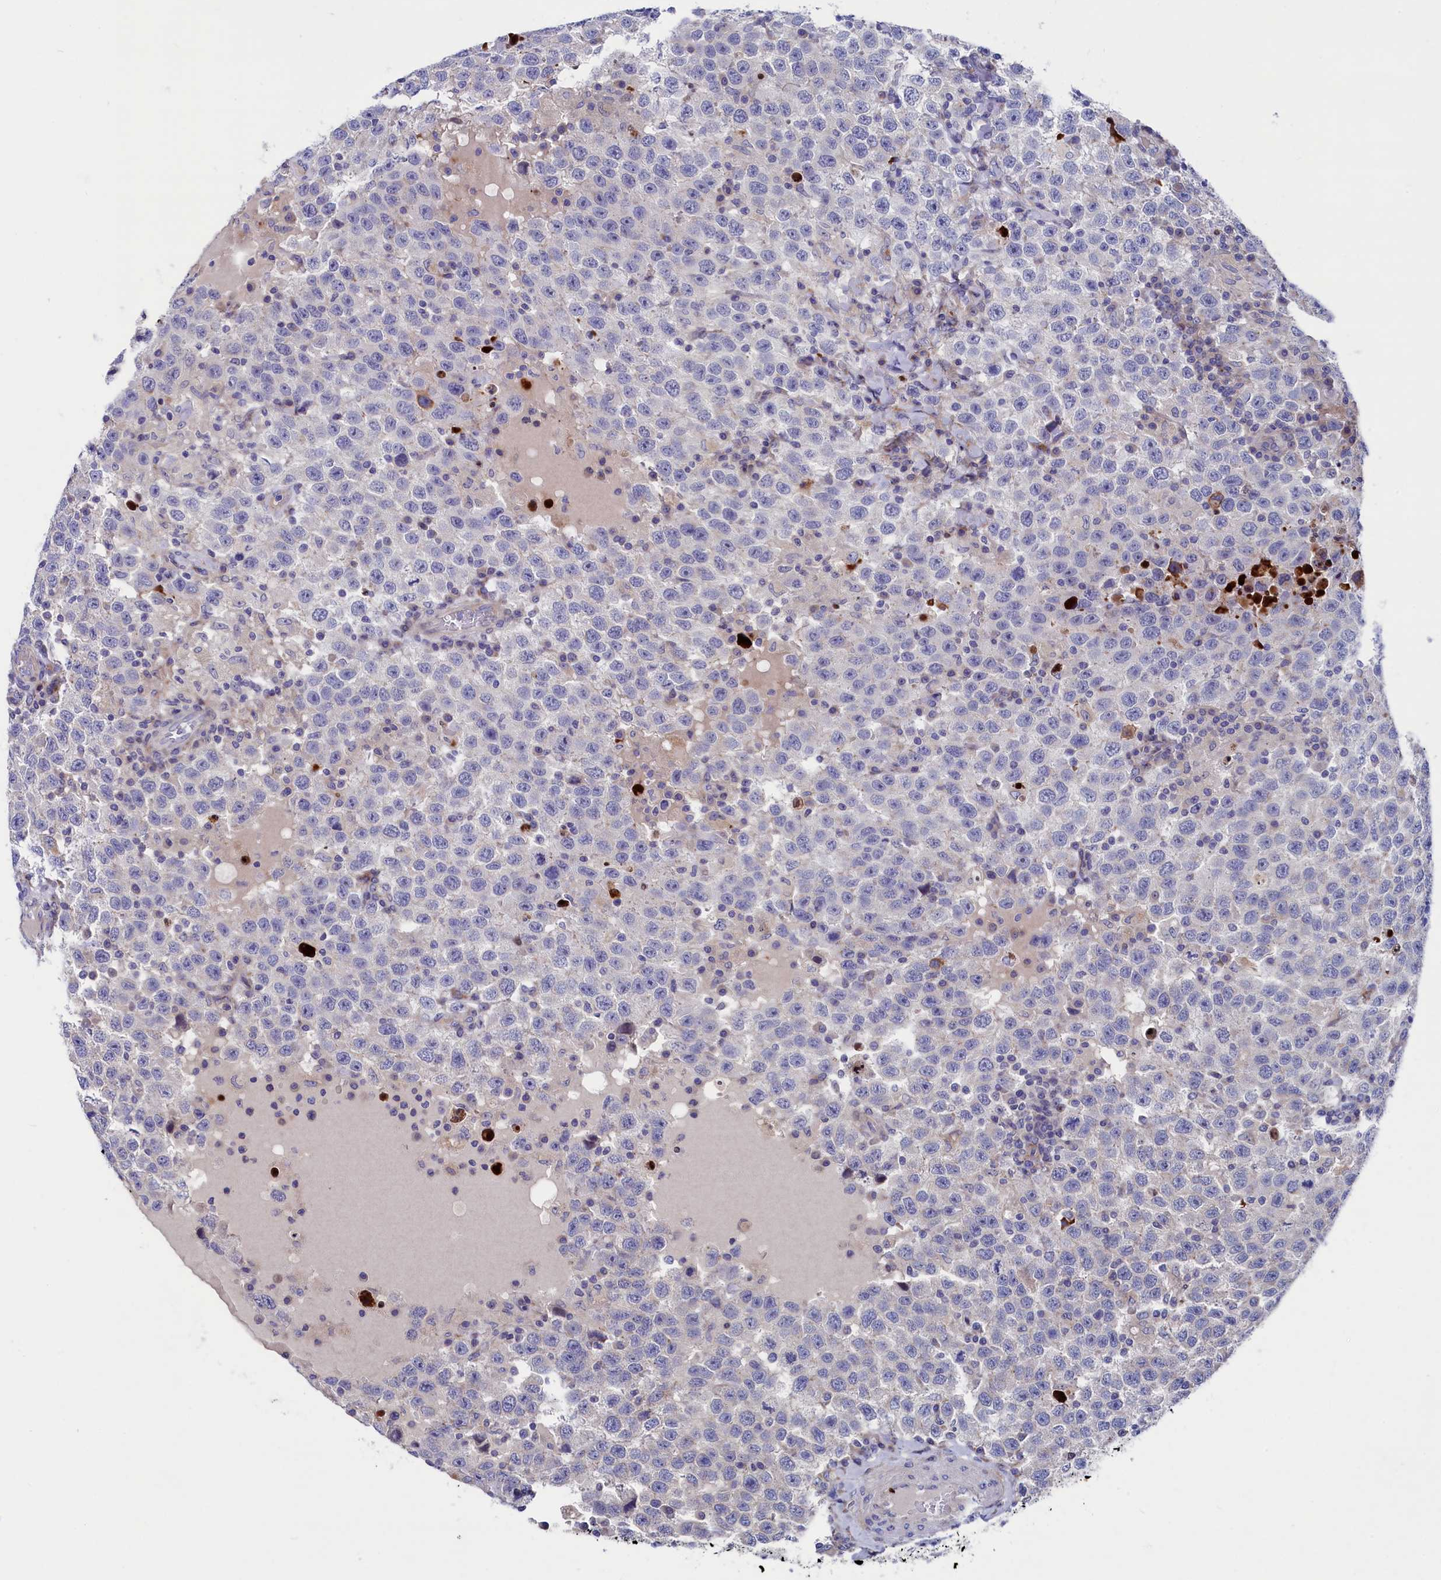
{"staining": {"intensity": "negative", "quantity": "none", "location": "none"}, "tissue": "testis cancer", "cell_type": "Tumor cells", "image_type": "cancer", "snomed": [{"axis": "morphology", "description": "Seminoma, NOS"}, {"axis": "topography", "description": "Testis"}], "caption": "Seminoma (testis) was stained to show a protein in brown. There is no significant expression in tumor cells.", "gene": "NUDT7", "patient": {"sex": "male", "age": 41}}